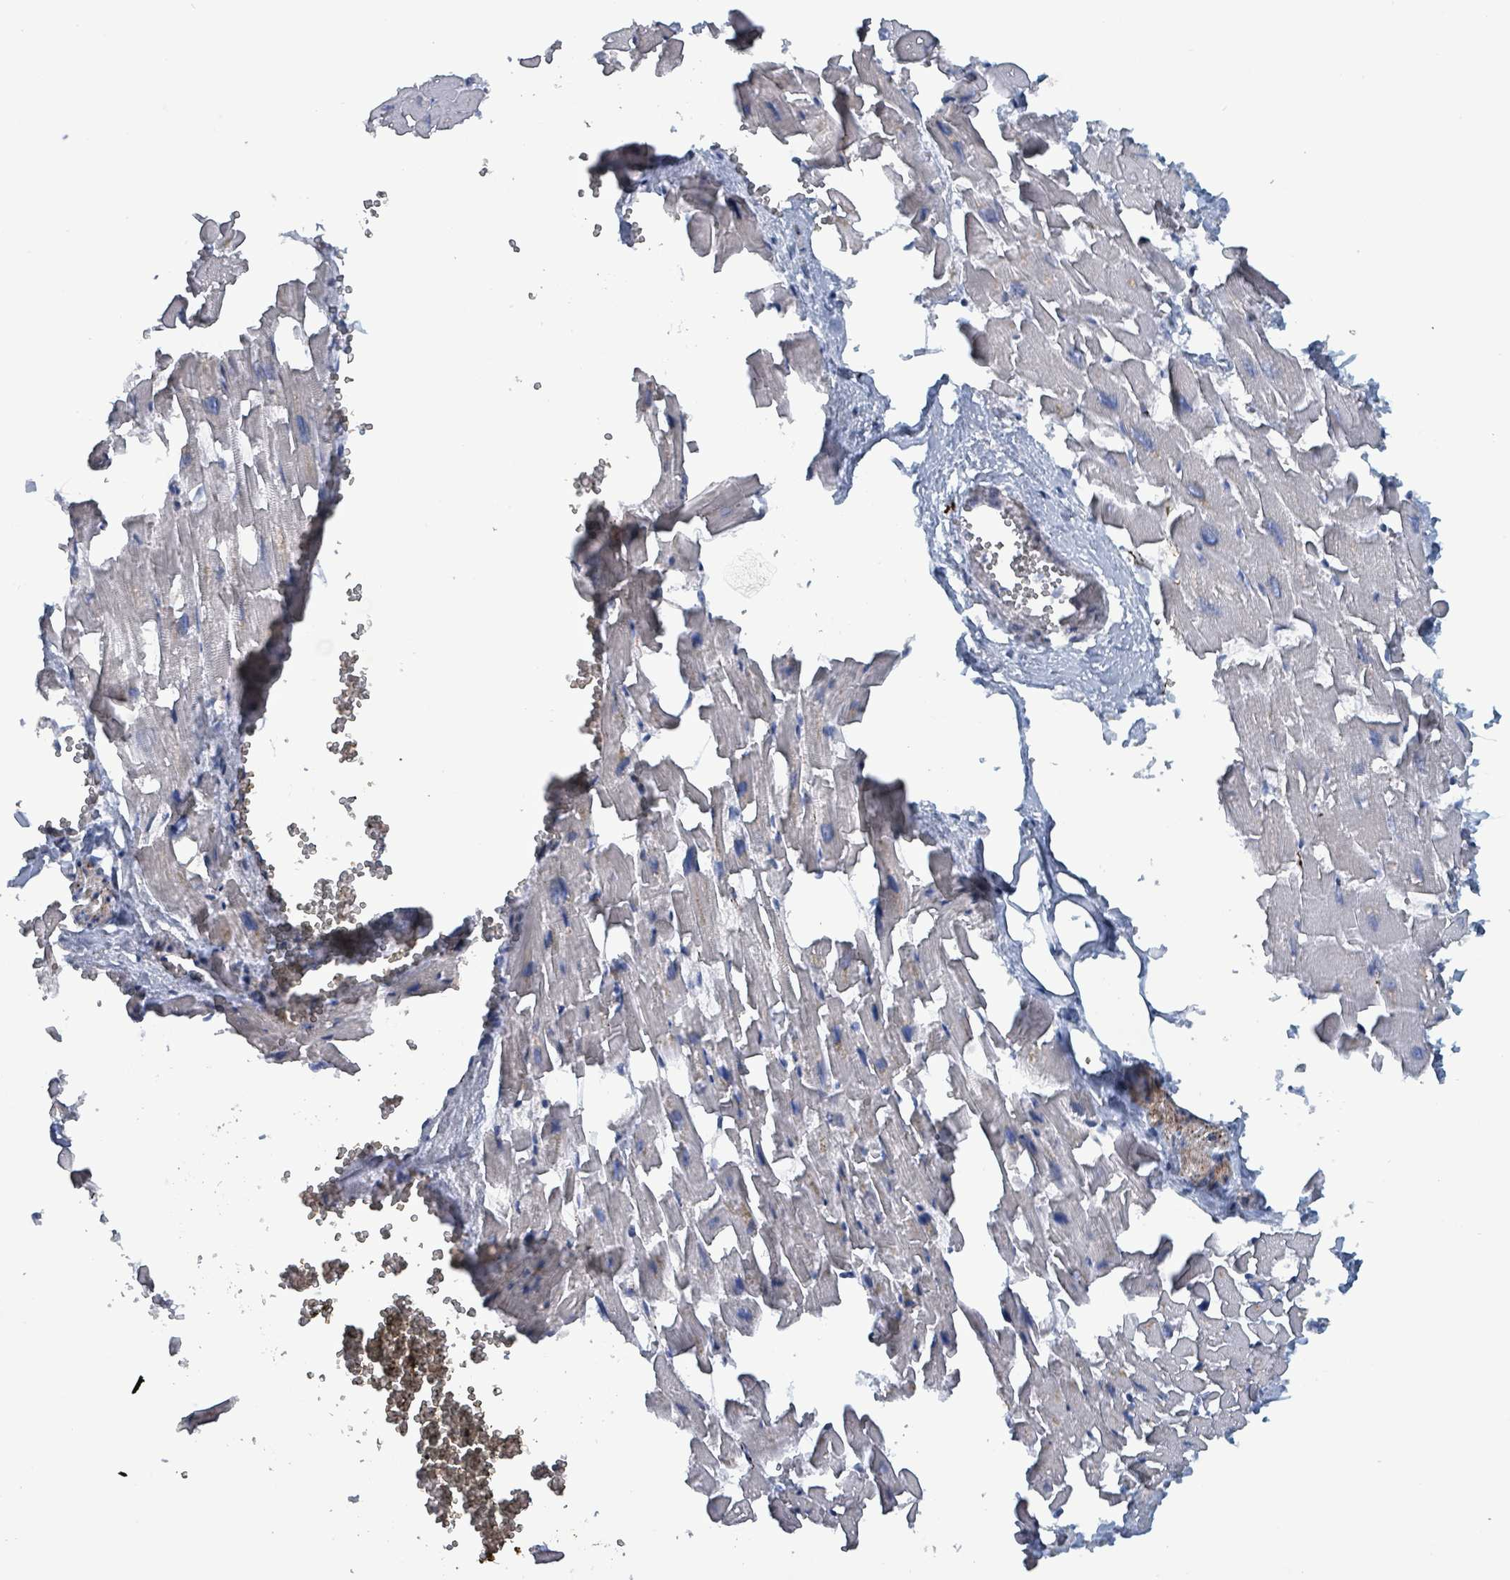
{"staining": {"intensity": "weak", "quantity": "25%-75%", "location": "cytoplasmic/membranous"}, "tissue": "heart muscle", "cell_type": "Cardiomyocytes", "image_type": "normal", "snomed": [{"axis": "morphology", "description": "Normal tissue, NOS"}, {"axis": "topography", "description": "Heart"}], "caption": "The photomicrograph demonstrates immunohistochemical staining of normal heart muscle. There is weak cytoplasmic/membranous positivity is identified in approximately 25%-75% of cardiomyocytes.", "gene": "TAAR5", "patient": {"sex": "female", "age": 64}}